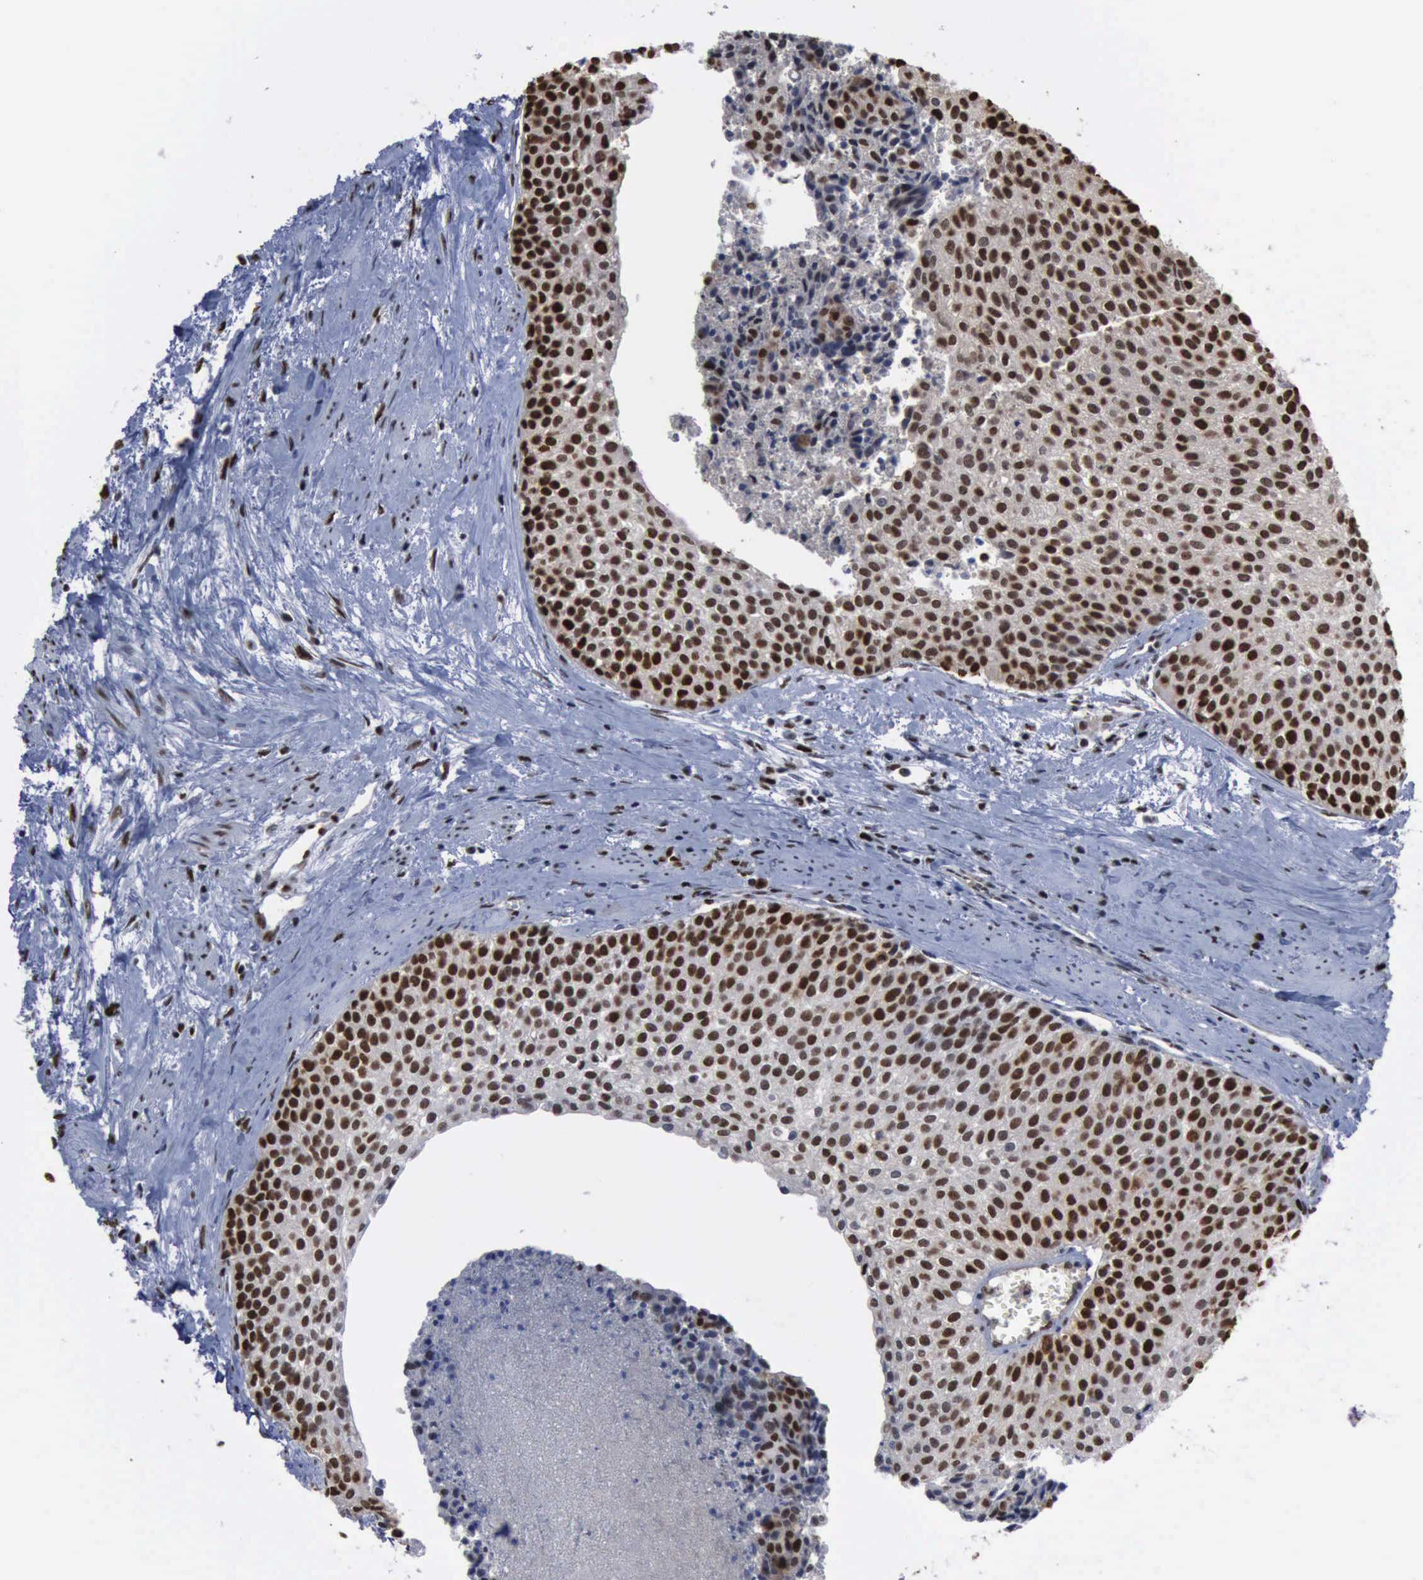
{"staining": {"intensity": "moderate", "quantity": ">75%", "location": "nuclear"}, "tissue": "urothelial cancer", "cell_type": "Tumor cells", "image_type": "cancer", "snomed": [{"axis": "morphology", "description": "Urothelial carcinoma, Low grade"}, {"axis": "topography", "description": "Urinary bladder"}], "caption": "A high-resolution histopathology image shows immunohistochemistry staining of urothelial cancer, which demonstrates moderate nuclear staining in approximately >75% of tumor cells.", "gene": "PCNA", "patient": {"sex": "female", "age": 73}}